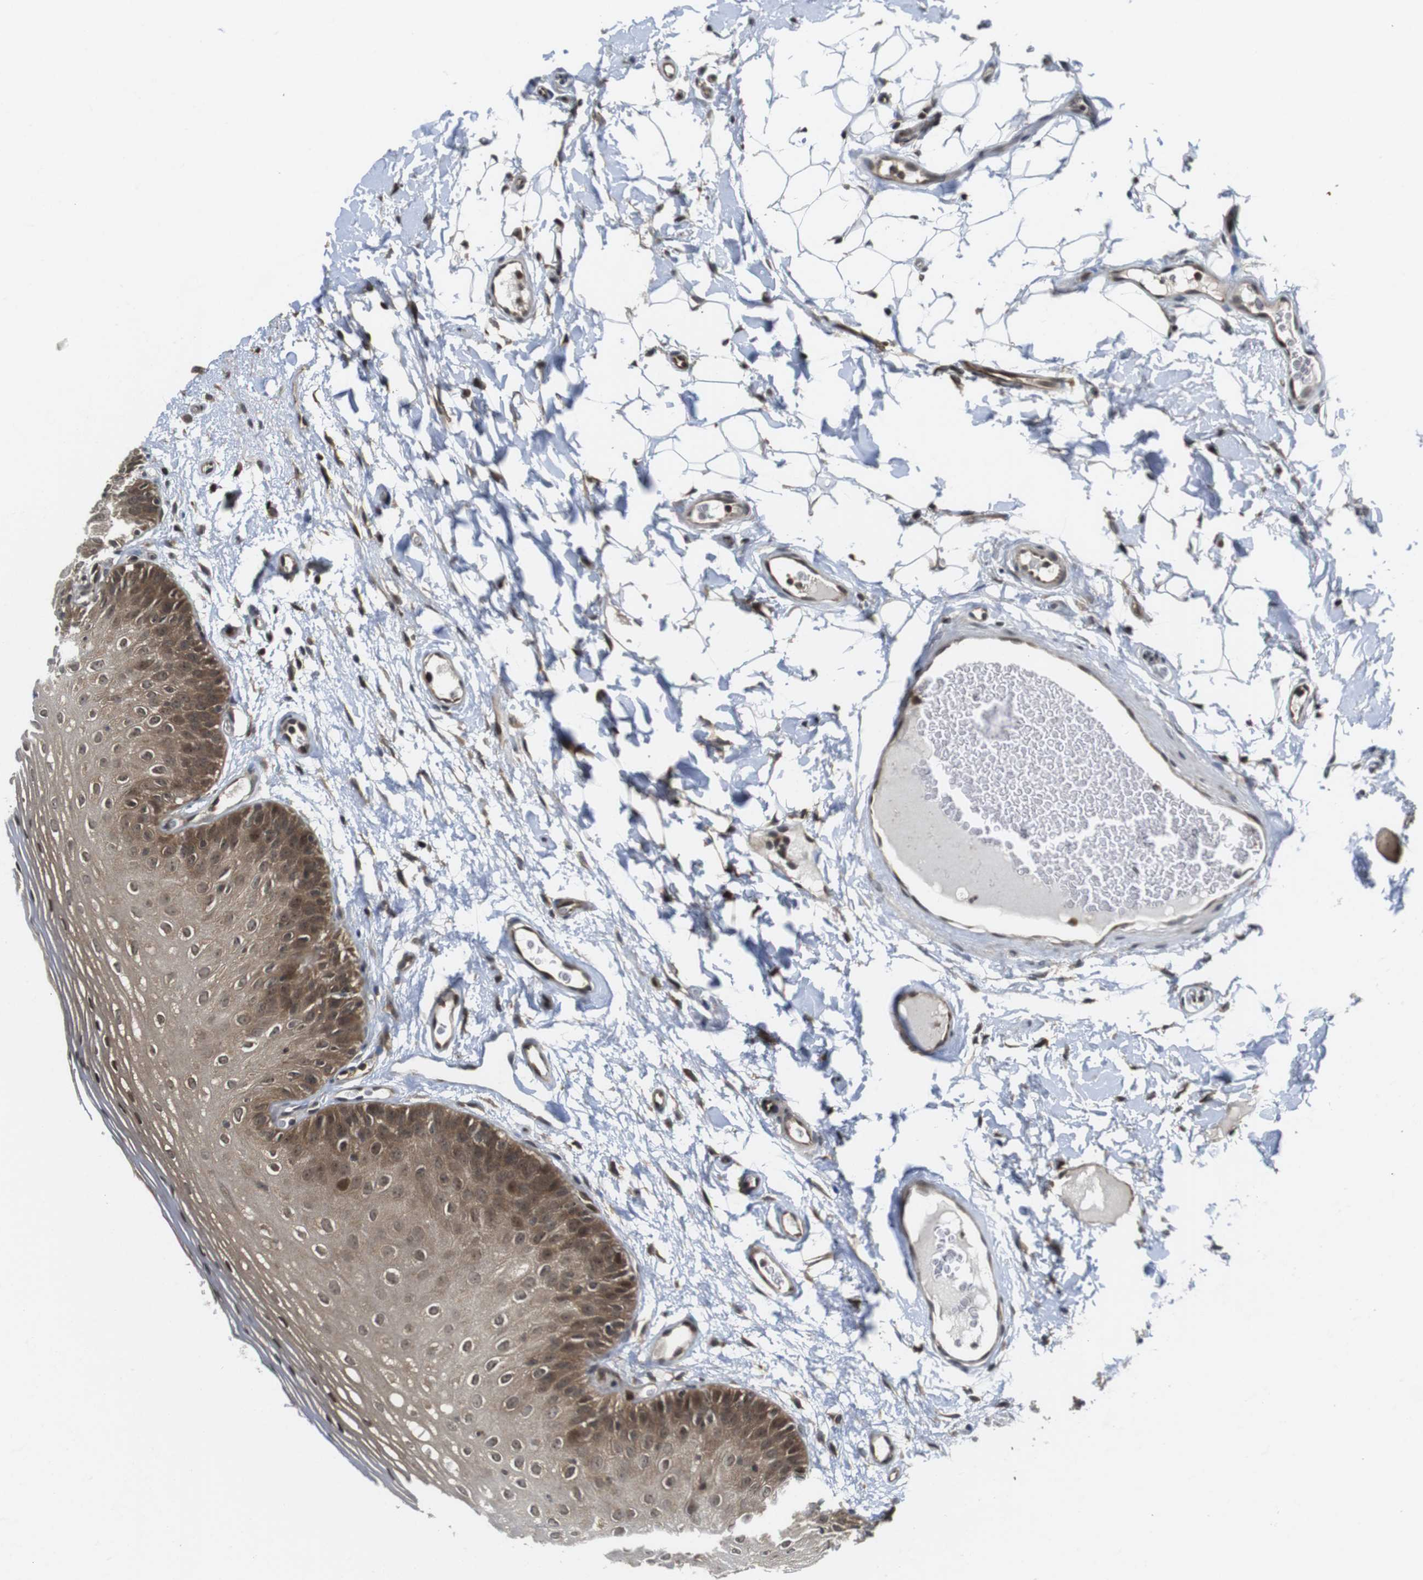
{"staining": {"intensity": "moderate", "quantity": ">75%", "location": "cytoplasmic/membranous"}, "tissue": "oral mucosa", "cell_type": "Squamous epithelial cells", "image_type": "normal", "snomed": [{"axis": "morphology", "description": "Normal tissue, NOS"}, {"axis": "morphology", "description": "Squamous cell carcinoma, NOS"}, {"axis": "topography", "description": "Skeletal muscle"}, {"axis": "topography", "description": "Oral tissue"}], "caption": "Brown immunohistochemical staining in normal oral mucosa displays moderate cytoplasmic/membranous expression in approximately >75% of squamous epithelial cells. (IHC, brightfield microscopy, high magnification).", "gene": "CC2D1A", "patient": {"sex": "male", "age": 71}}